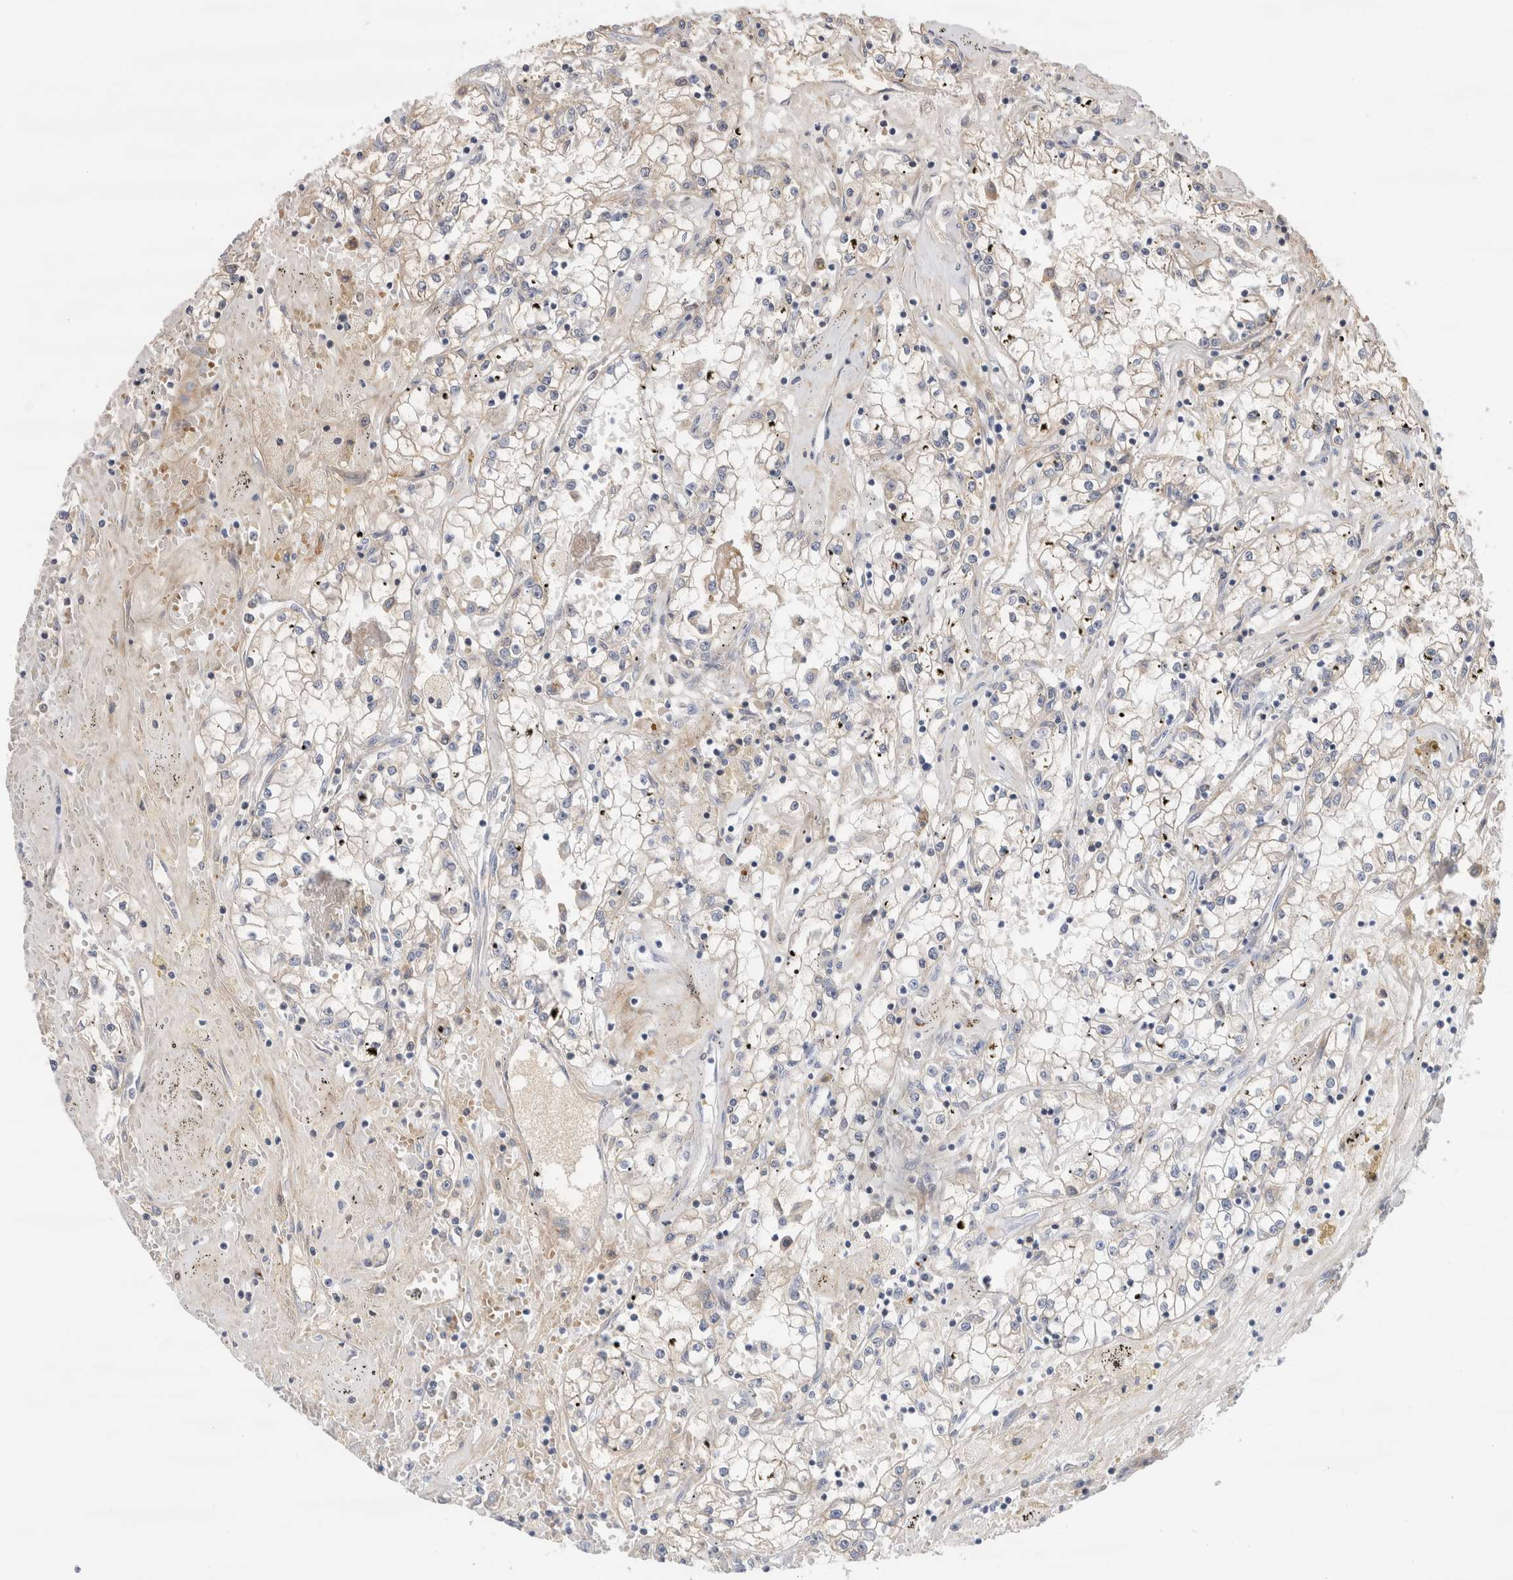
{"staining": {"intensity": "weak", "quantity": "25%-75%", "location": "cytoplasmic/membranous"}, "tissue": "renal cancer", "cell_type": "Tumor cells", "image_type": "cancer", "snomed": [{"axis": "morphology", "description": "Adenocarcinoma, NOS"}, {"axis": "topography", "description": "Kidney"}], "caption": "A brown stain labels weak cytoplasmic/membranous staining of a protein in human adenocarcinoma (renal) tumor cells.", "gene": "ECHDC2", "patient": {"sex": "male", "age": 56}}